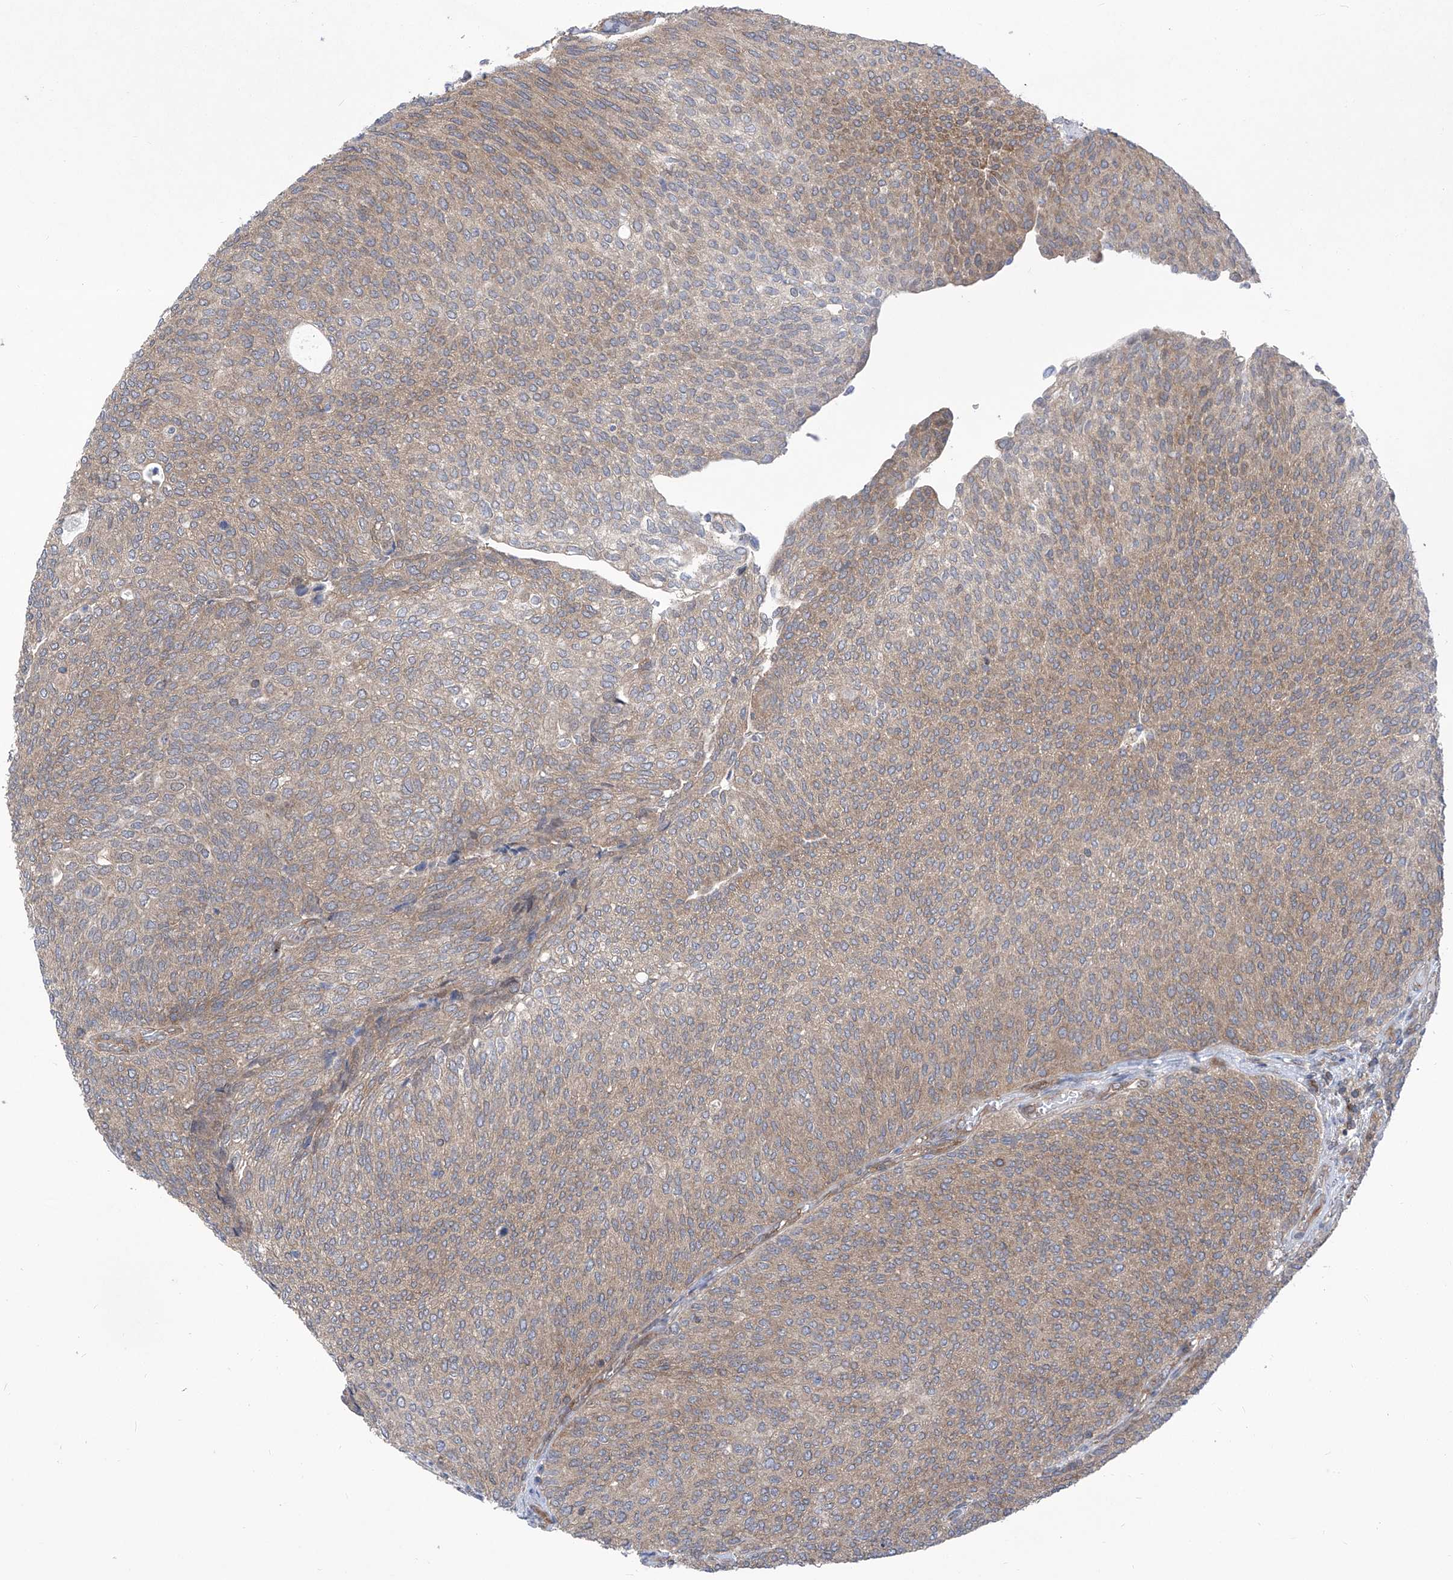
{"staining": {"intensity": "moderate", "quantity": "25%-75%", "location": "cytoplasmic/membranous"}, "tissue": "urothelial cancer", "cell_type": "Tumor cells", "image_type": "cancer", "snomed": [{"axis": "morphology", "description": "Urothelial carcinoma, Low grade"}, {"axis": "topography", "description": "Urinary bladder"}], "caption": "This image displays IHC staining of urothelial cancer, with medium moderate cytoplasmic/membranous staining in about 25%-75% of tumor cells.", "gene": "EIF3M", "patient": {"sex": "female", "age": 79}}